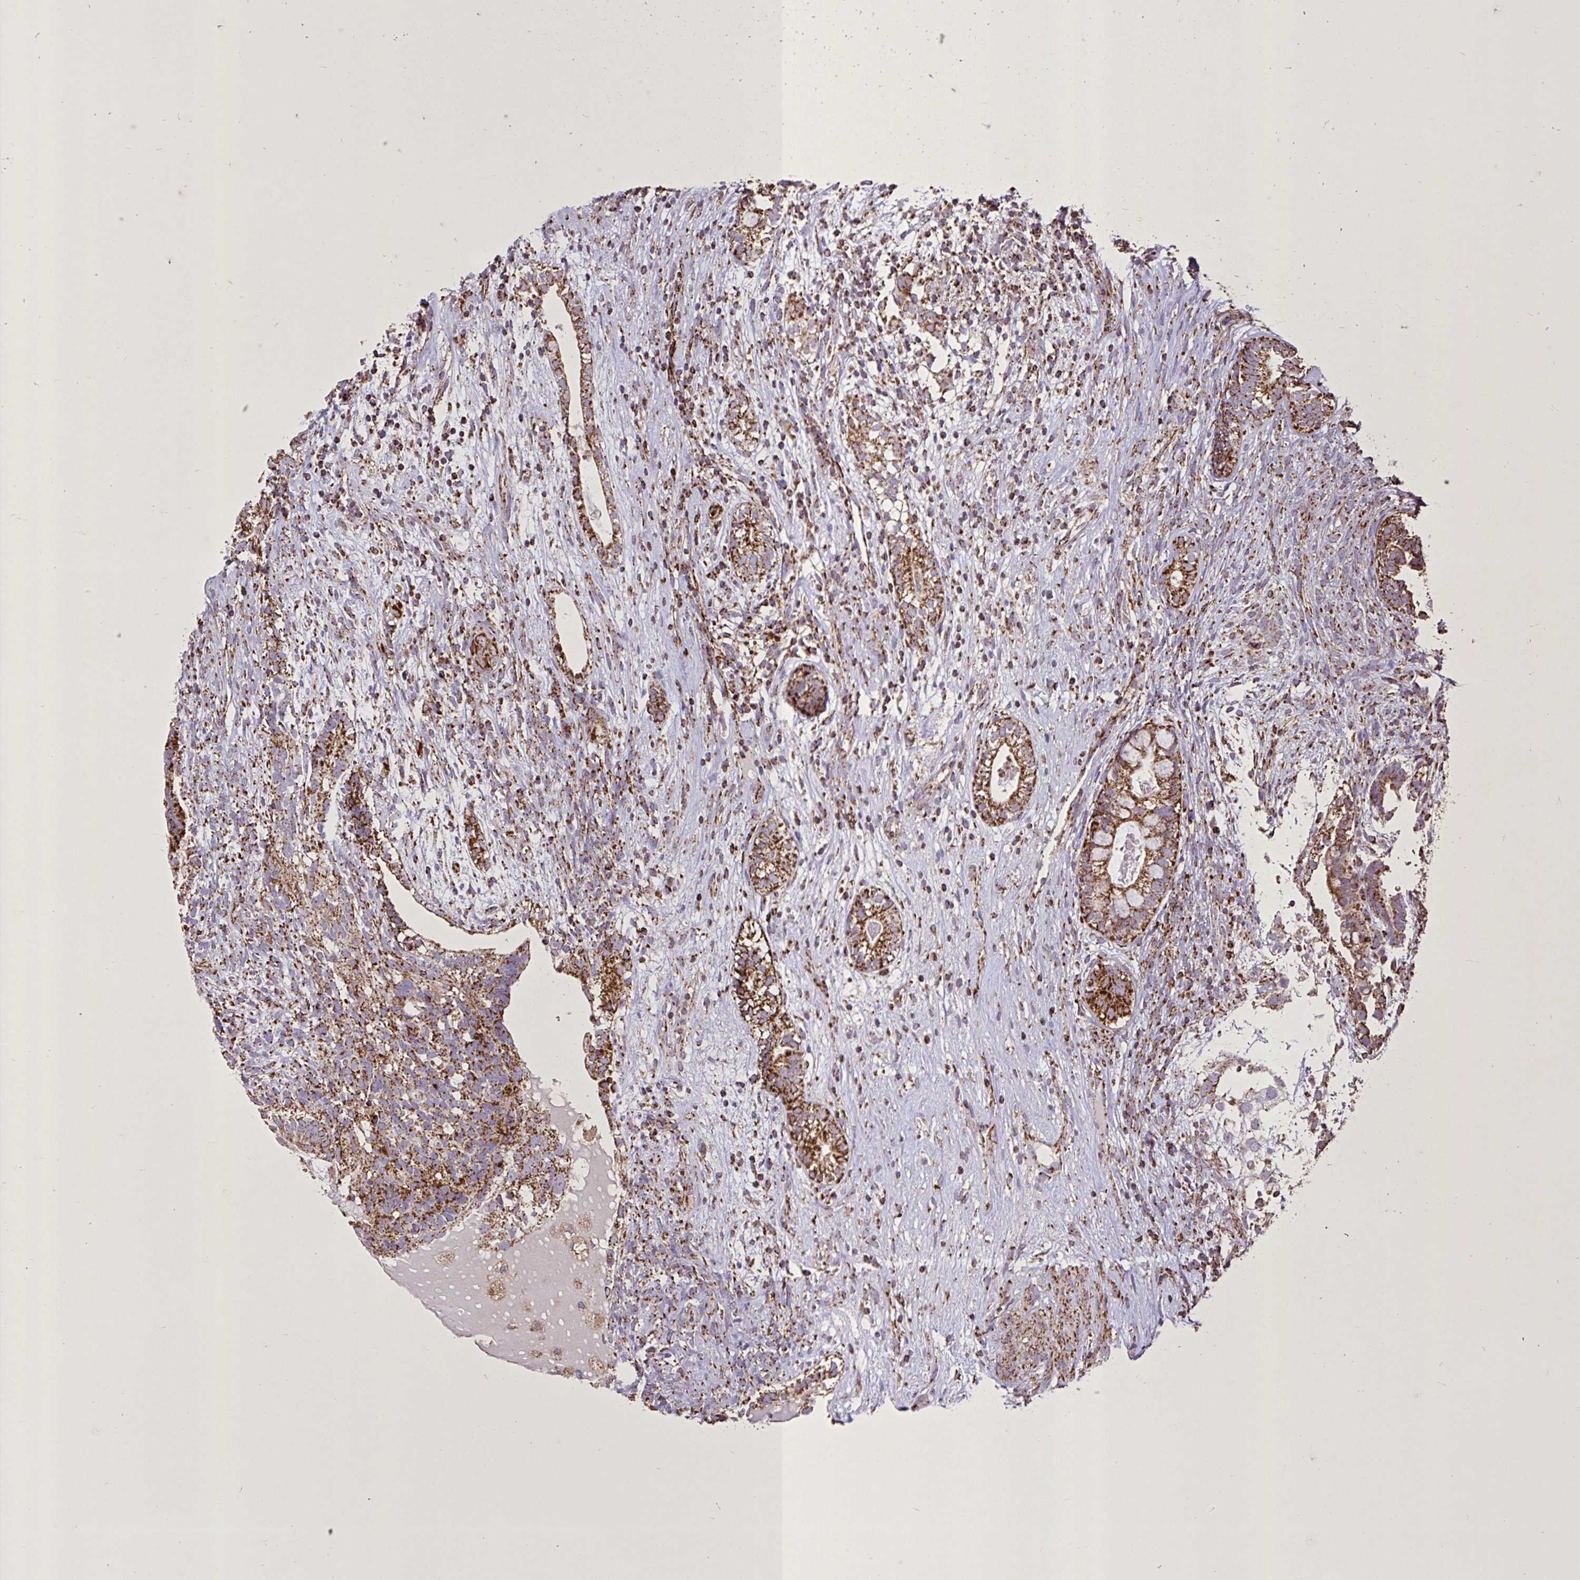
{"staining": {"intensity": "strong", "quantity": ">75%", "location": "cytoplasmic/membranous"}, "tissue": "testis cancer", "cell_type": "Tumor cells", "image_type": "cancer", "snomed": [{"axis": "morphology", "description": "Seminoma, NOS"}, {"axis": "morphology", "description": "Carcinoma, Embryonal, NOS"}, {"axis": "topography", "description": "Testis"}], "caption": "Immunohistochemical staining of testis cancer shows strong cytoplasmic/membranous protein staining in approximately >75% of tumor cells.", "gene": "AGK", "patient": {"sex": "male", "age": 41}}